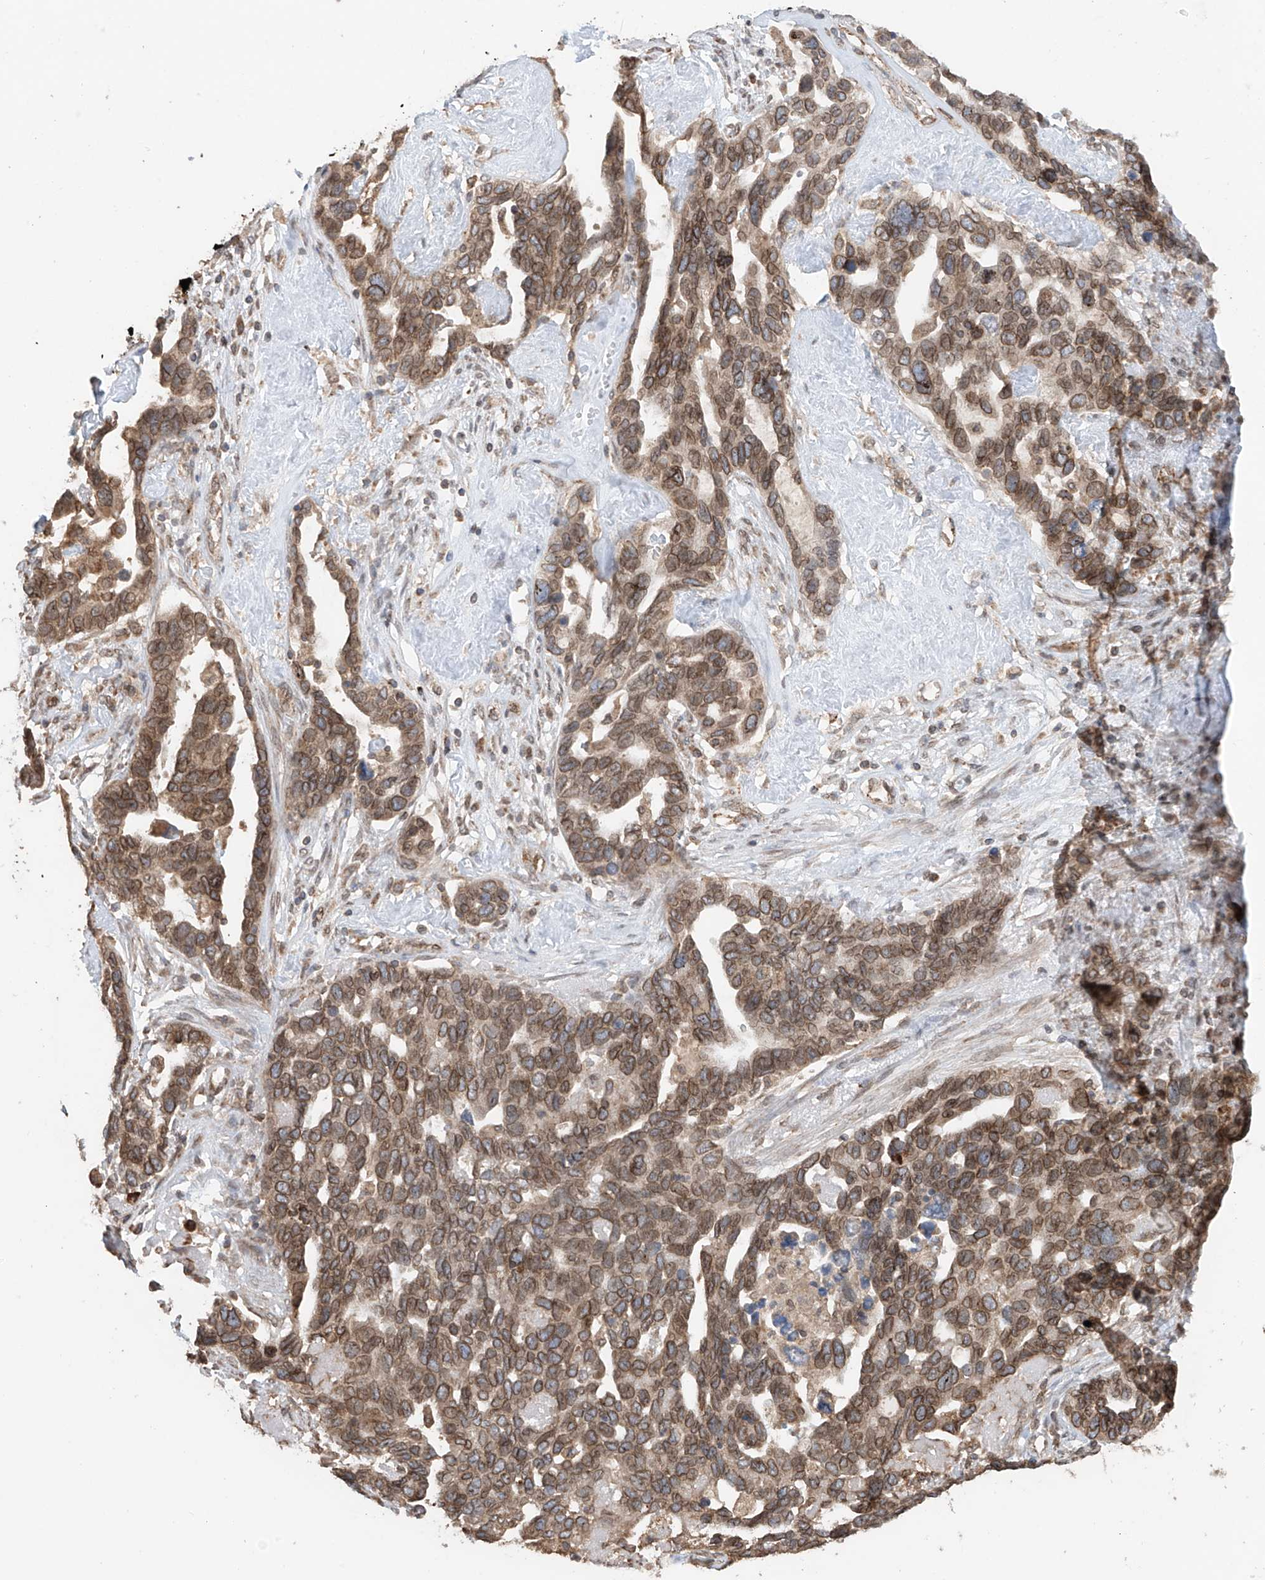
{"staining": {"intensity": "moderate", "quantity": ">75%", "location": "cytoplasmic/membranous,nuclear"}, "tissue": "ovarian cancer", "cell_type": "Tumor cells", "image_type": "cancer", "snomed": [{"axis": "morphology", "description": "Cystadenocarcinoma, serous, NOS"}, {"axis": "topography", "description": "Ovary"}], "caption": "About >75% of tumor cells in ovarian serous cystadenocarcinoma show moderate cytoplasmic/membranous and nuclear protein staining as visualized by brown immunohistochemical staining.", "gene": "AHCTF1", "patient": {"sex": "female", "age": 54}}